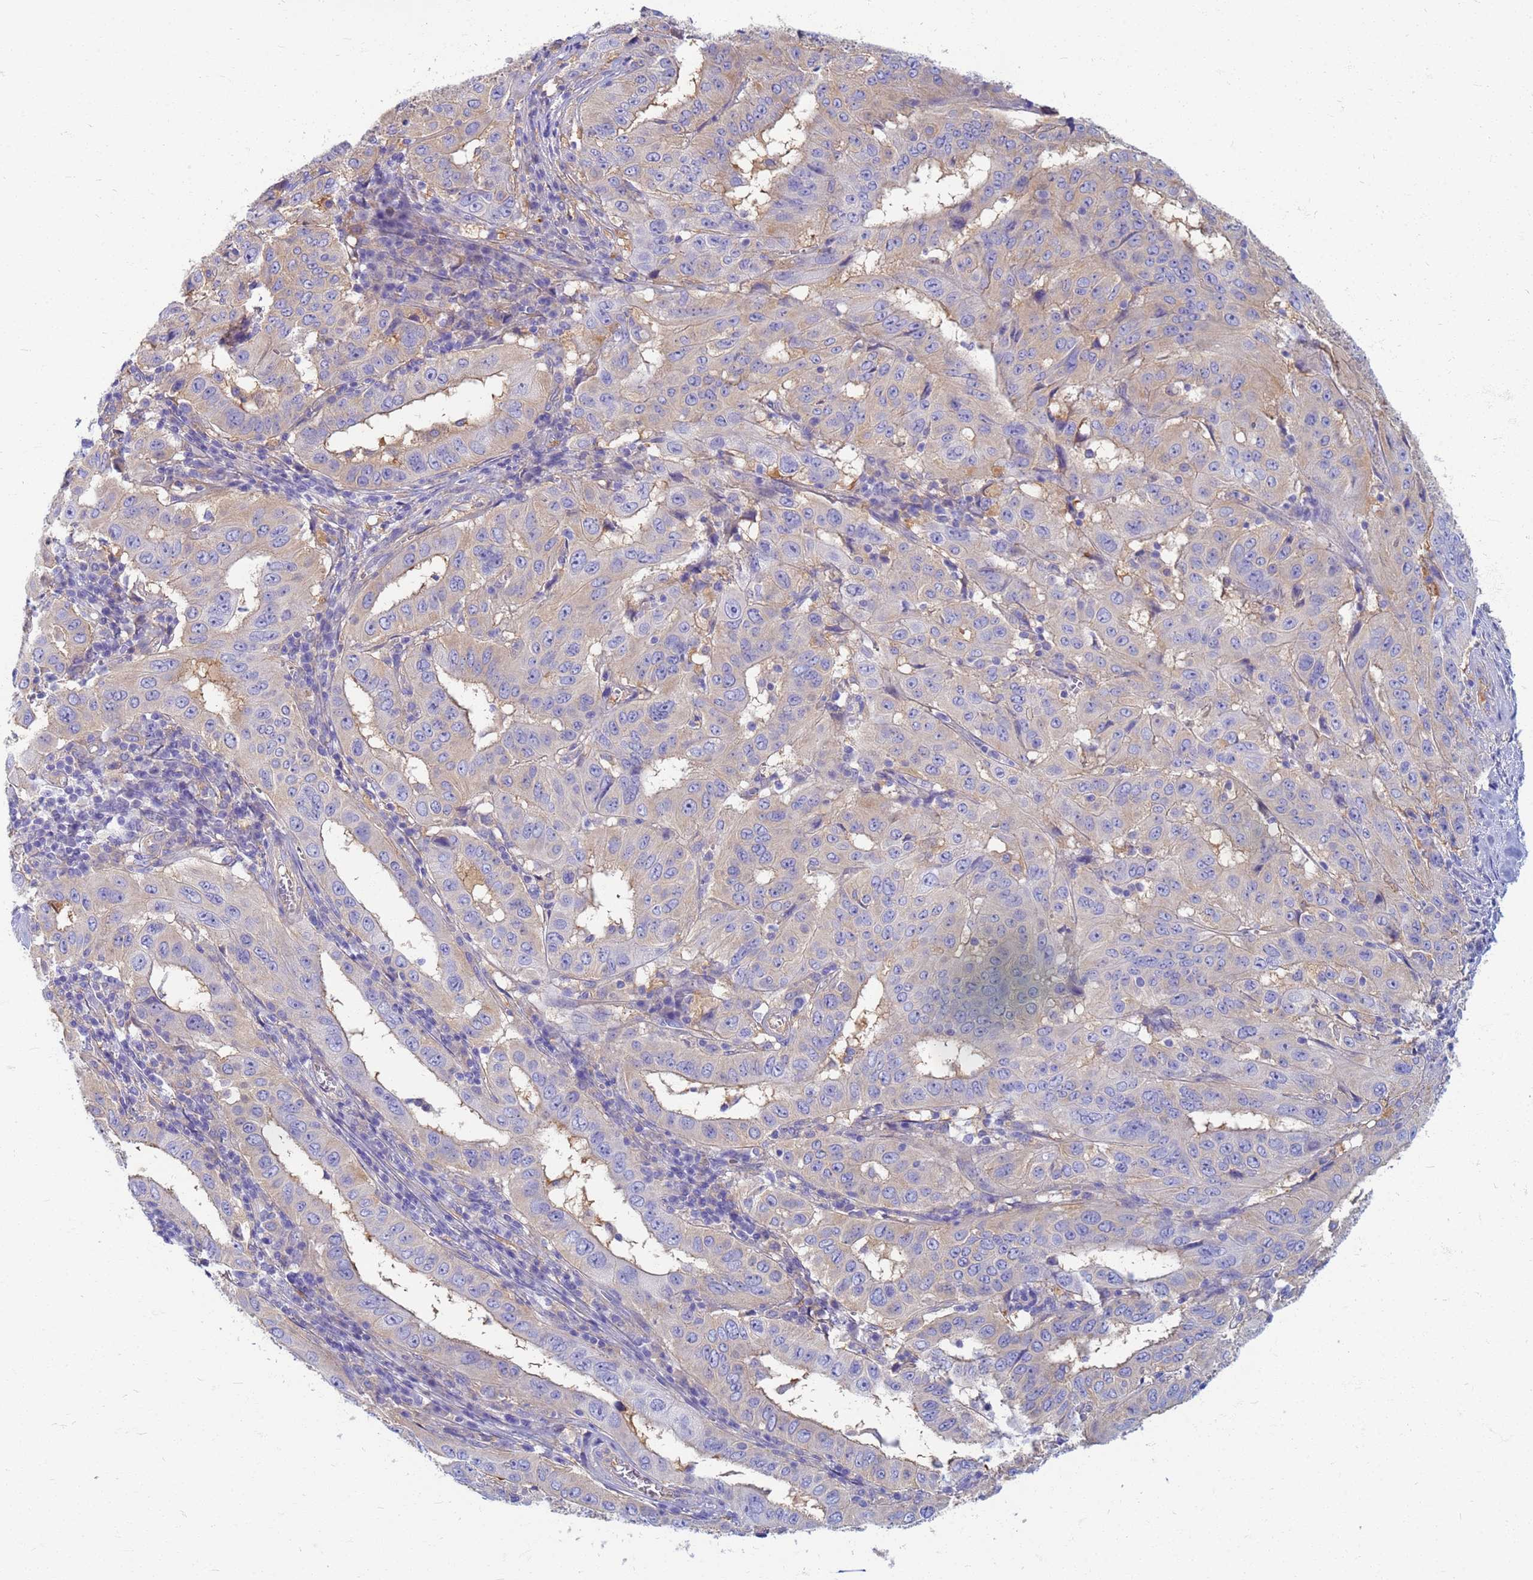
{"staining": {"intensity": "weak", "quantity": "25%-75%", "location": "cytoplasmic/membranous"}, "tissue": "pancreatic cancer", "cell_type": "Tumor cells", "image_type": "cancer", "snomed": [{"axis": "morphology", "description": "Adenocarcinoma, NOS"}, {"axis": "topography", "description": "Pancreas"}], "caption": "Protein expression analysis of human pancreatic cancer reveals weak cytoplasmic/membranous expression in about 25%-75% of tumor cells.", "gene": "EEA1", "patient": {"sex": "male", "age": 63}}